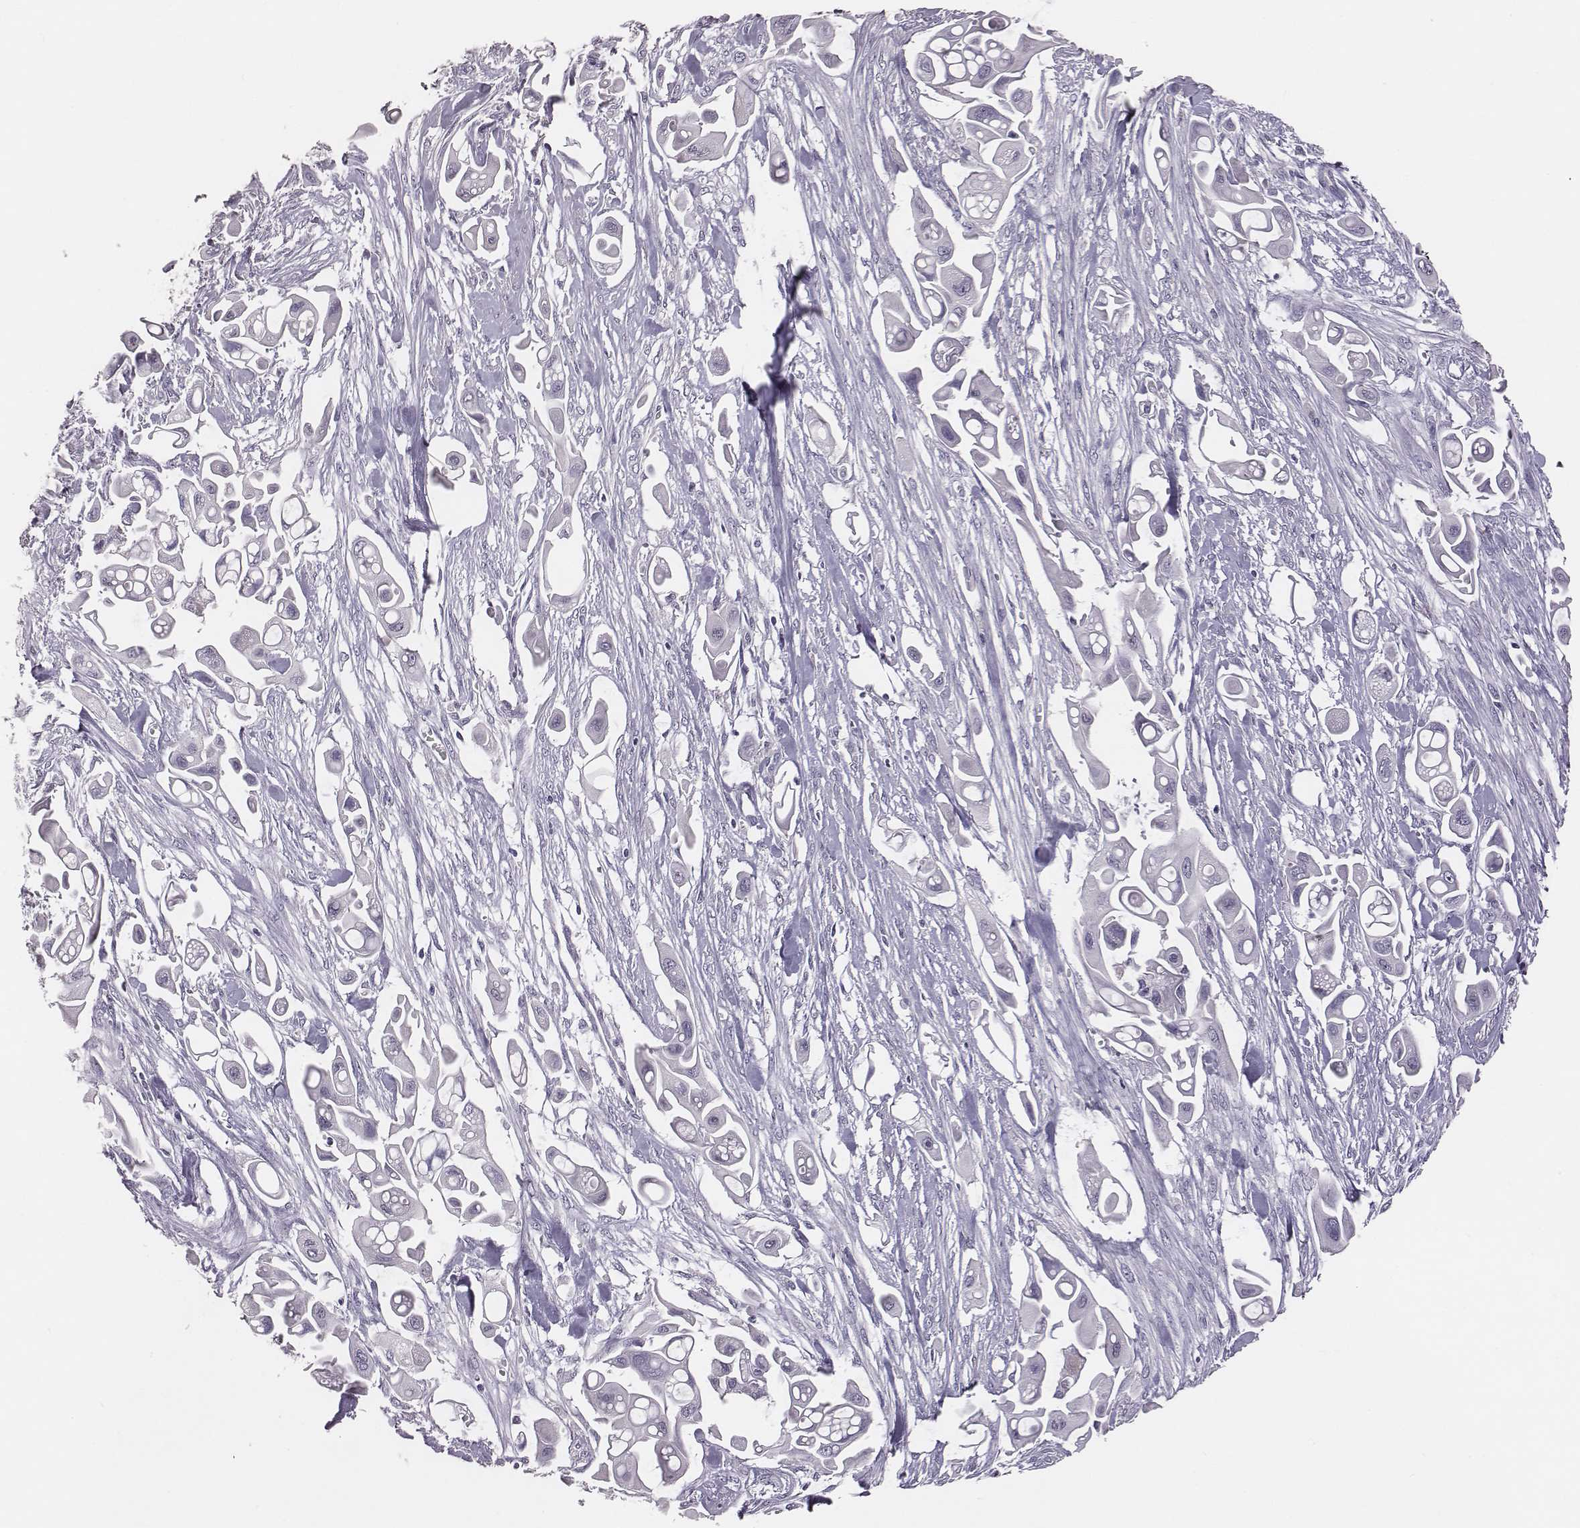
{"staining": {"intensity": "negative", "quantity": "none", "location": "none"}, "tissue": "pancreatic cancer", "cell_type": "Tumor cells", "image_type": "cancer", "snomed": [{"axis": "morphology", "description": "Adenocarcinoma, NOS"}, {"axis": "topography", "description": "Pancreas"}], "caption": "Immunohistochemistry histopathology image of neoplastic tissue: pancreatic cancer (adenocarcinoma) stained with DAB displays no significant protein expression in tumor cells.", "gene": "EN1", "patient": {"sex": "male", "age": 50}}